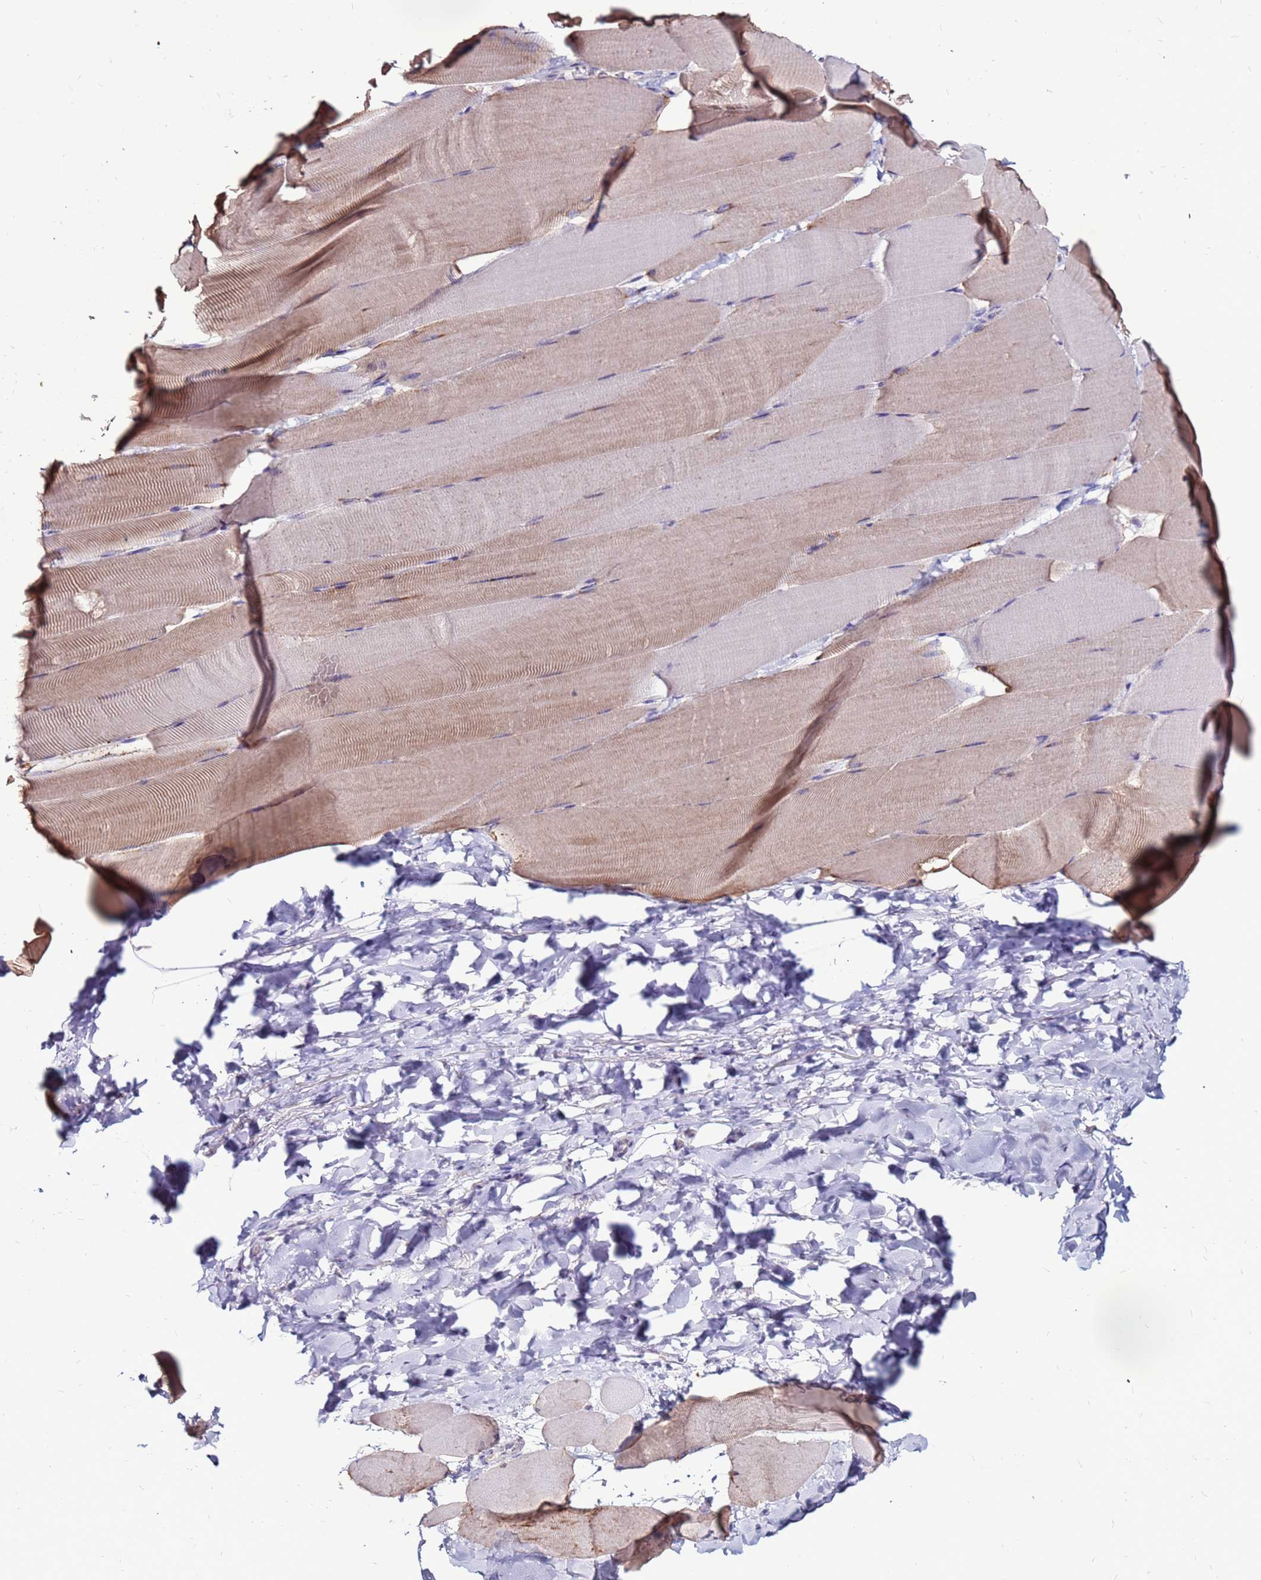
{"staining": {"intensity": "moderate", "quantity": "25%-75%", "location": "cytoplasmic/membranous"}, "tissue": "skeletal muscle", "cell_type": "Myocytes", "image_type": "normal", "snomed": [{"axis": "morphology", "description": "Normal tissue, NOS"}, {"axis": "topography", "description": "Skeletal muscle"}], "caption": "The micrograph reveals a brown stain indicating the presence of a protein in the cytoplasmic/membranous of myocytes in skeletal muscle.", "gene": "SLC44A3", "patient": {"sex": "male", "age": 25}}